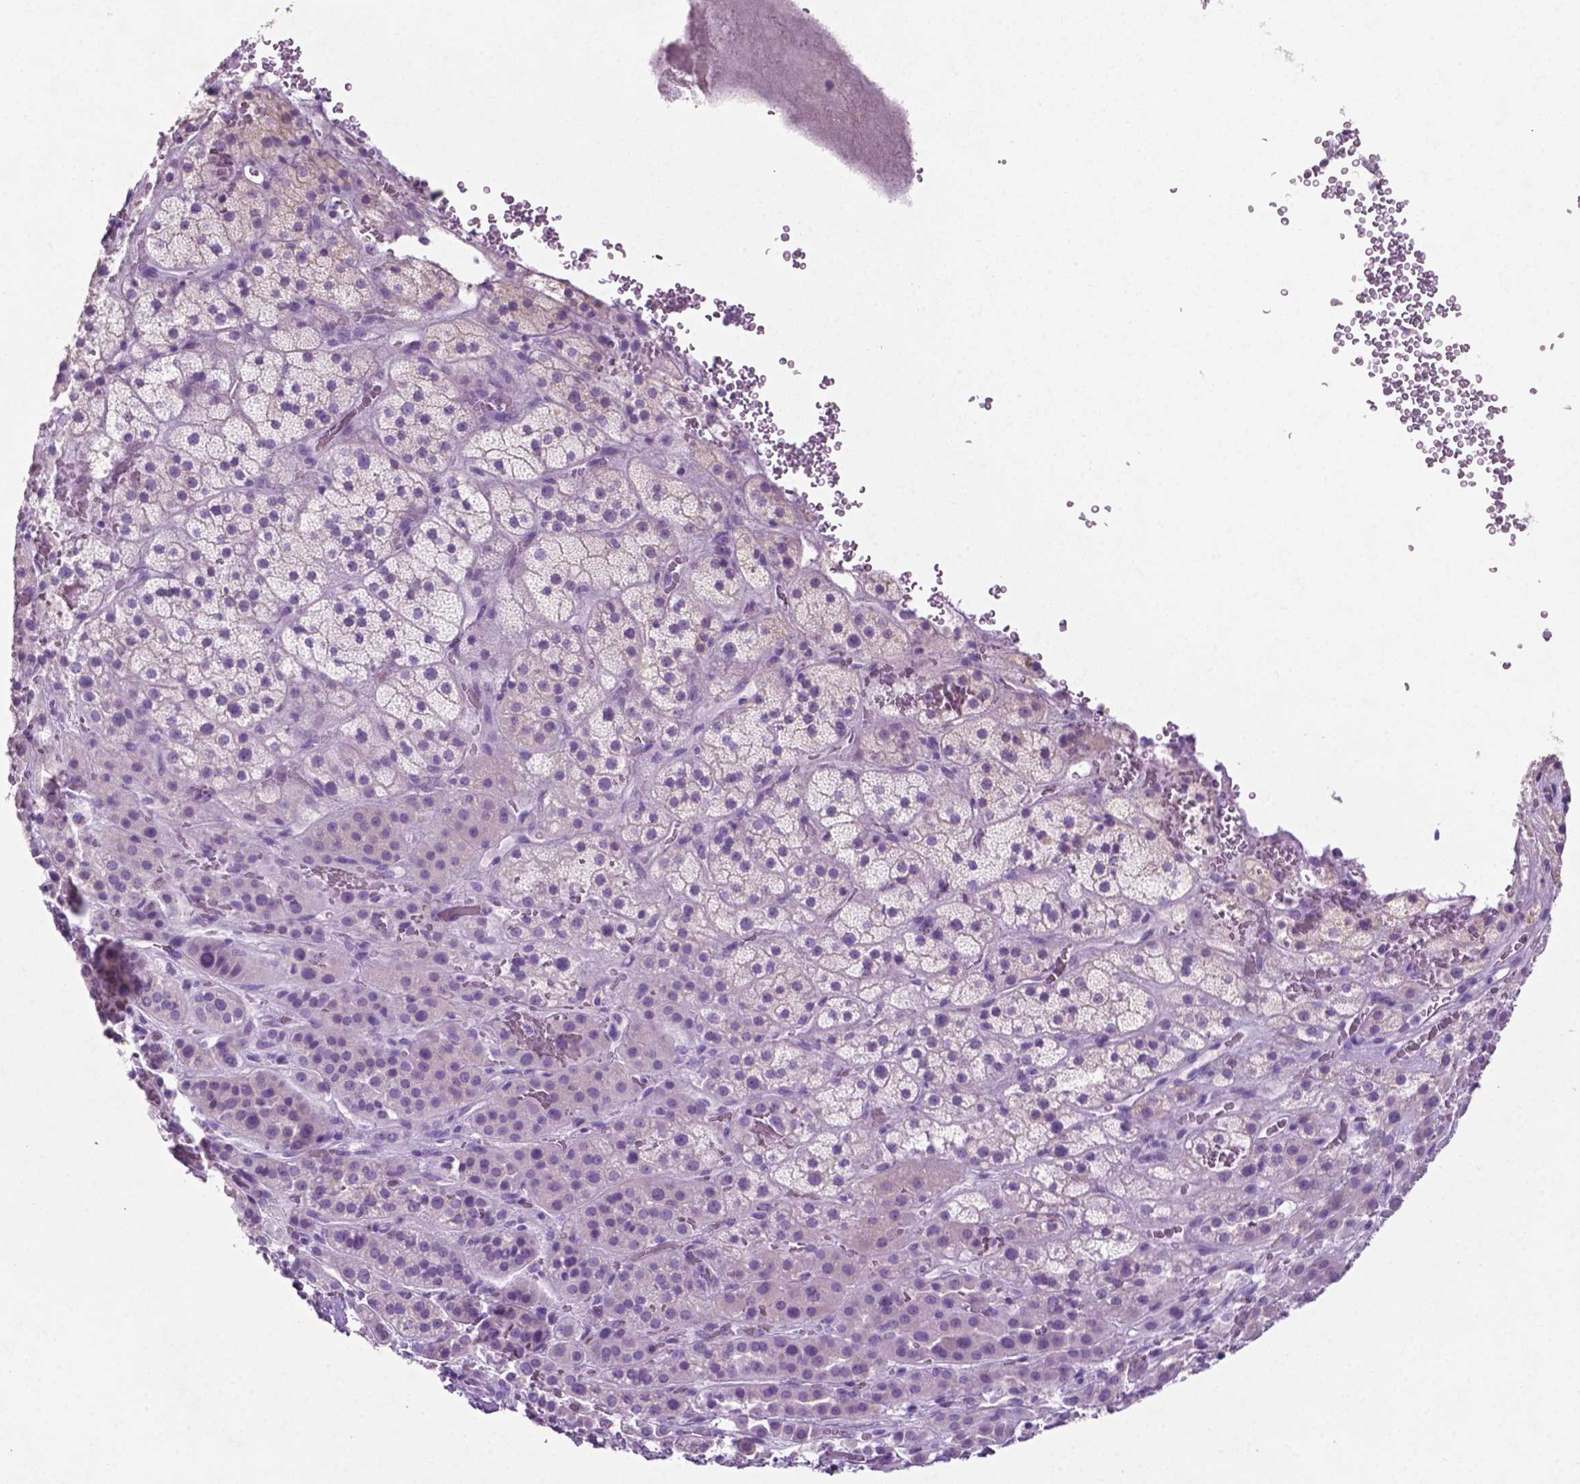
{"staining": {"intensity": "negative", "quantity": "none", "location": "none"}, "tissue": "adrenal gland", "cell_type": "Glandular cells", "image_type": "normal", "snomed": [{"axis": "morphology", "description": "Normal tissue, NOS"}, {"axis": "topography", "description": "Adrenal gland"}], "caption": "DAB immunohistochemical staining of unremarkable adrenal gland exhibits no significant staining in glandular cells. The staining was performed using DAB (3,3'-diaminobenzidine) to visualize the protein expression in brown, while the nuclei were stained in blue with hematoxylin (Magnification: 20x).", "gene": "PHGR1", "patient": {"sex": "male", "age": 57}}